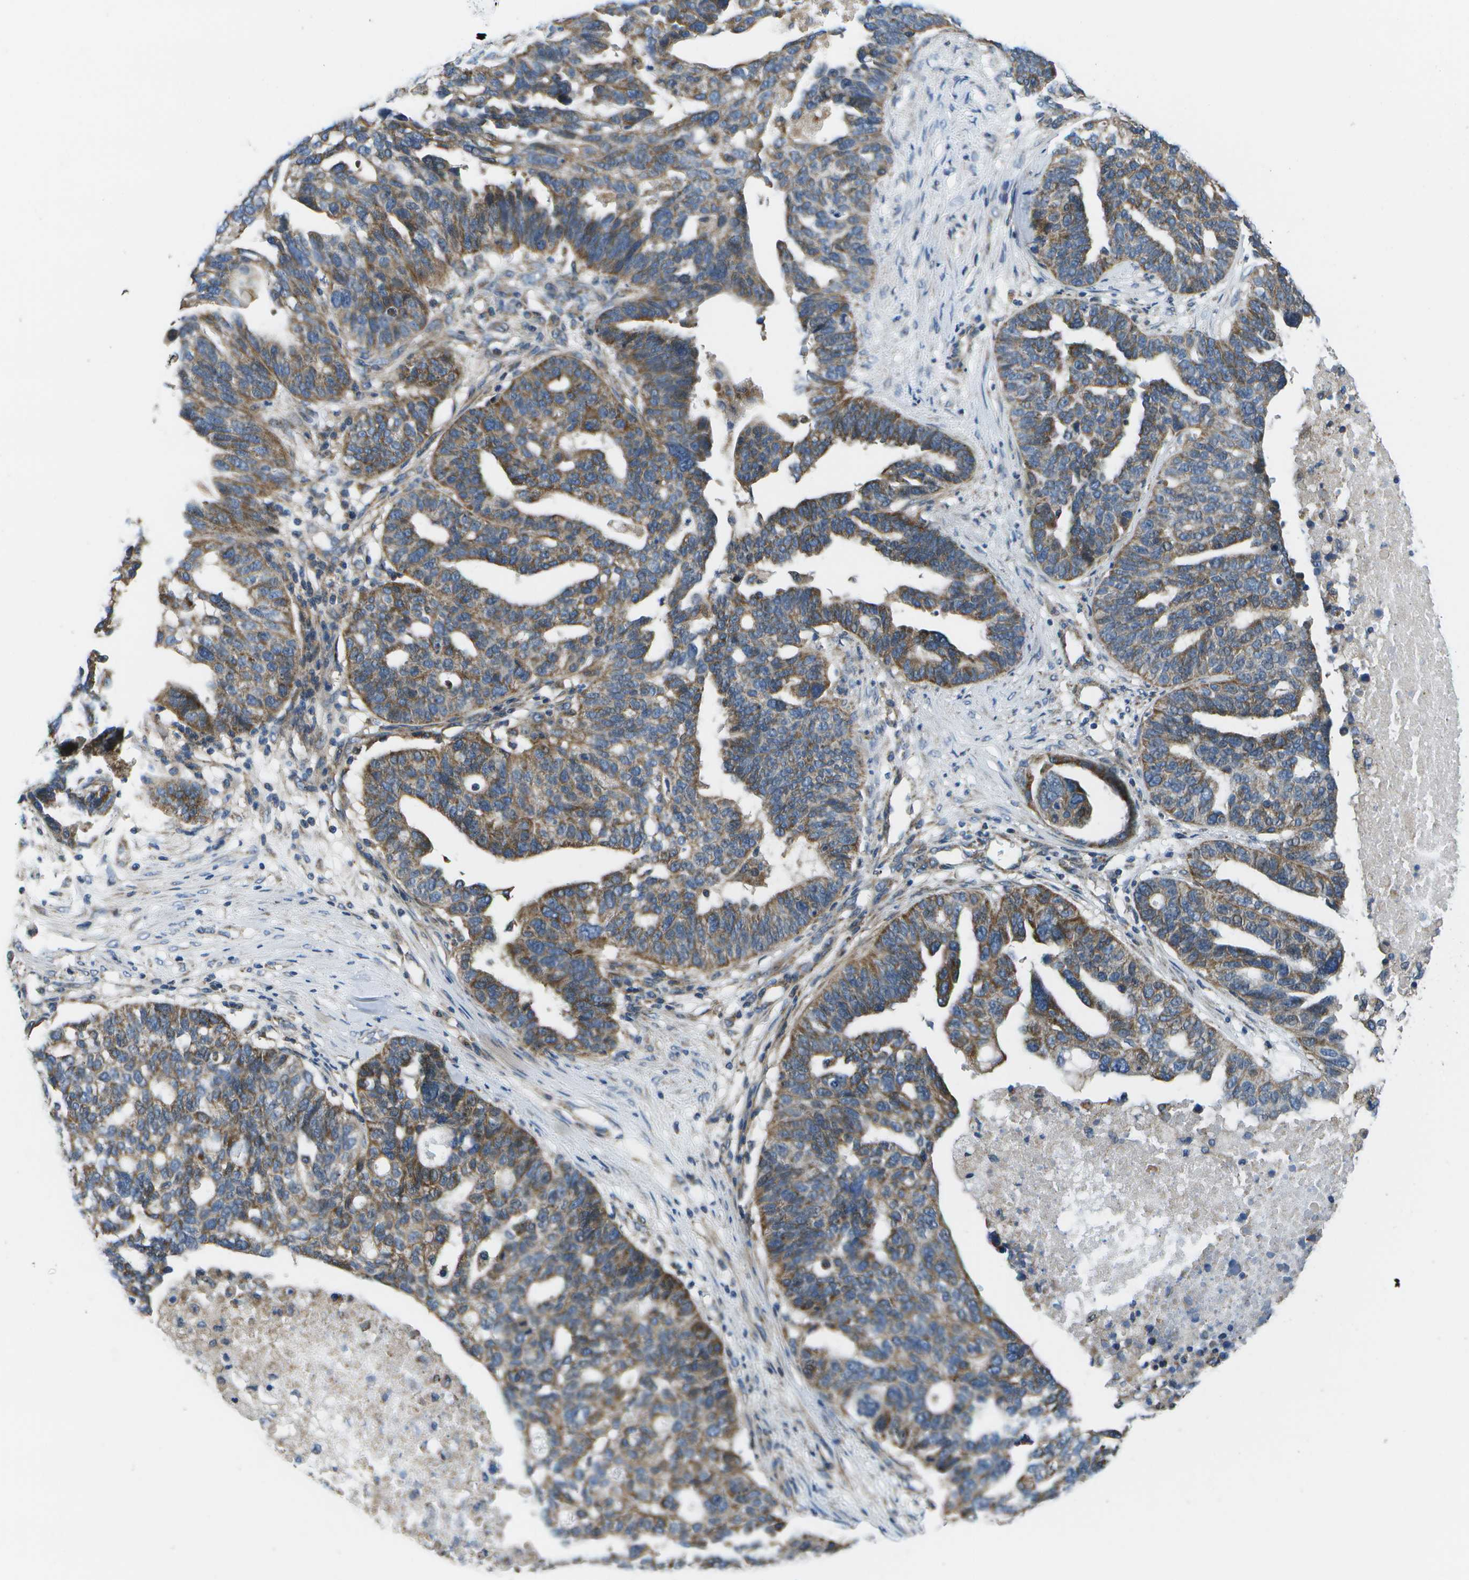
{"staining": {"intensity": "moderate", "quantity": ">75%", "location": "cytoplasmic/membranous"}, "tissue": "ovarian cancer", "cell_type": "Tumor cells", "image_type": "cancer", "snomed": [{"axis": "morphology", "description": "Cystadenocarcinoma, serous, NOS"}, {"axis": "topography", "description": "Ovary"}], "caption": "Ovarian serous cystadenocarcinoma stained with DAB (3,3'-diaminobenzidine) immunohistochemistry (IHC) demonstrates medium levels of moderate cytoplasmic/membranous staining in approximately >75% of tumor cells.", "gene": "MVK", "patient": {"sex": "female", "age": 59}}